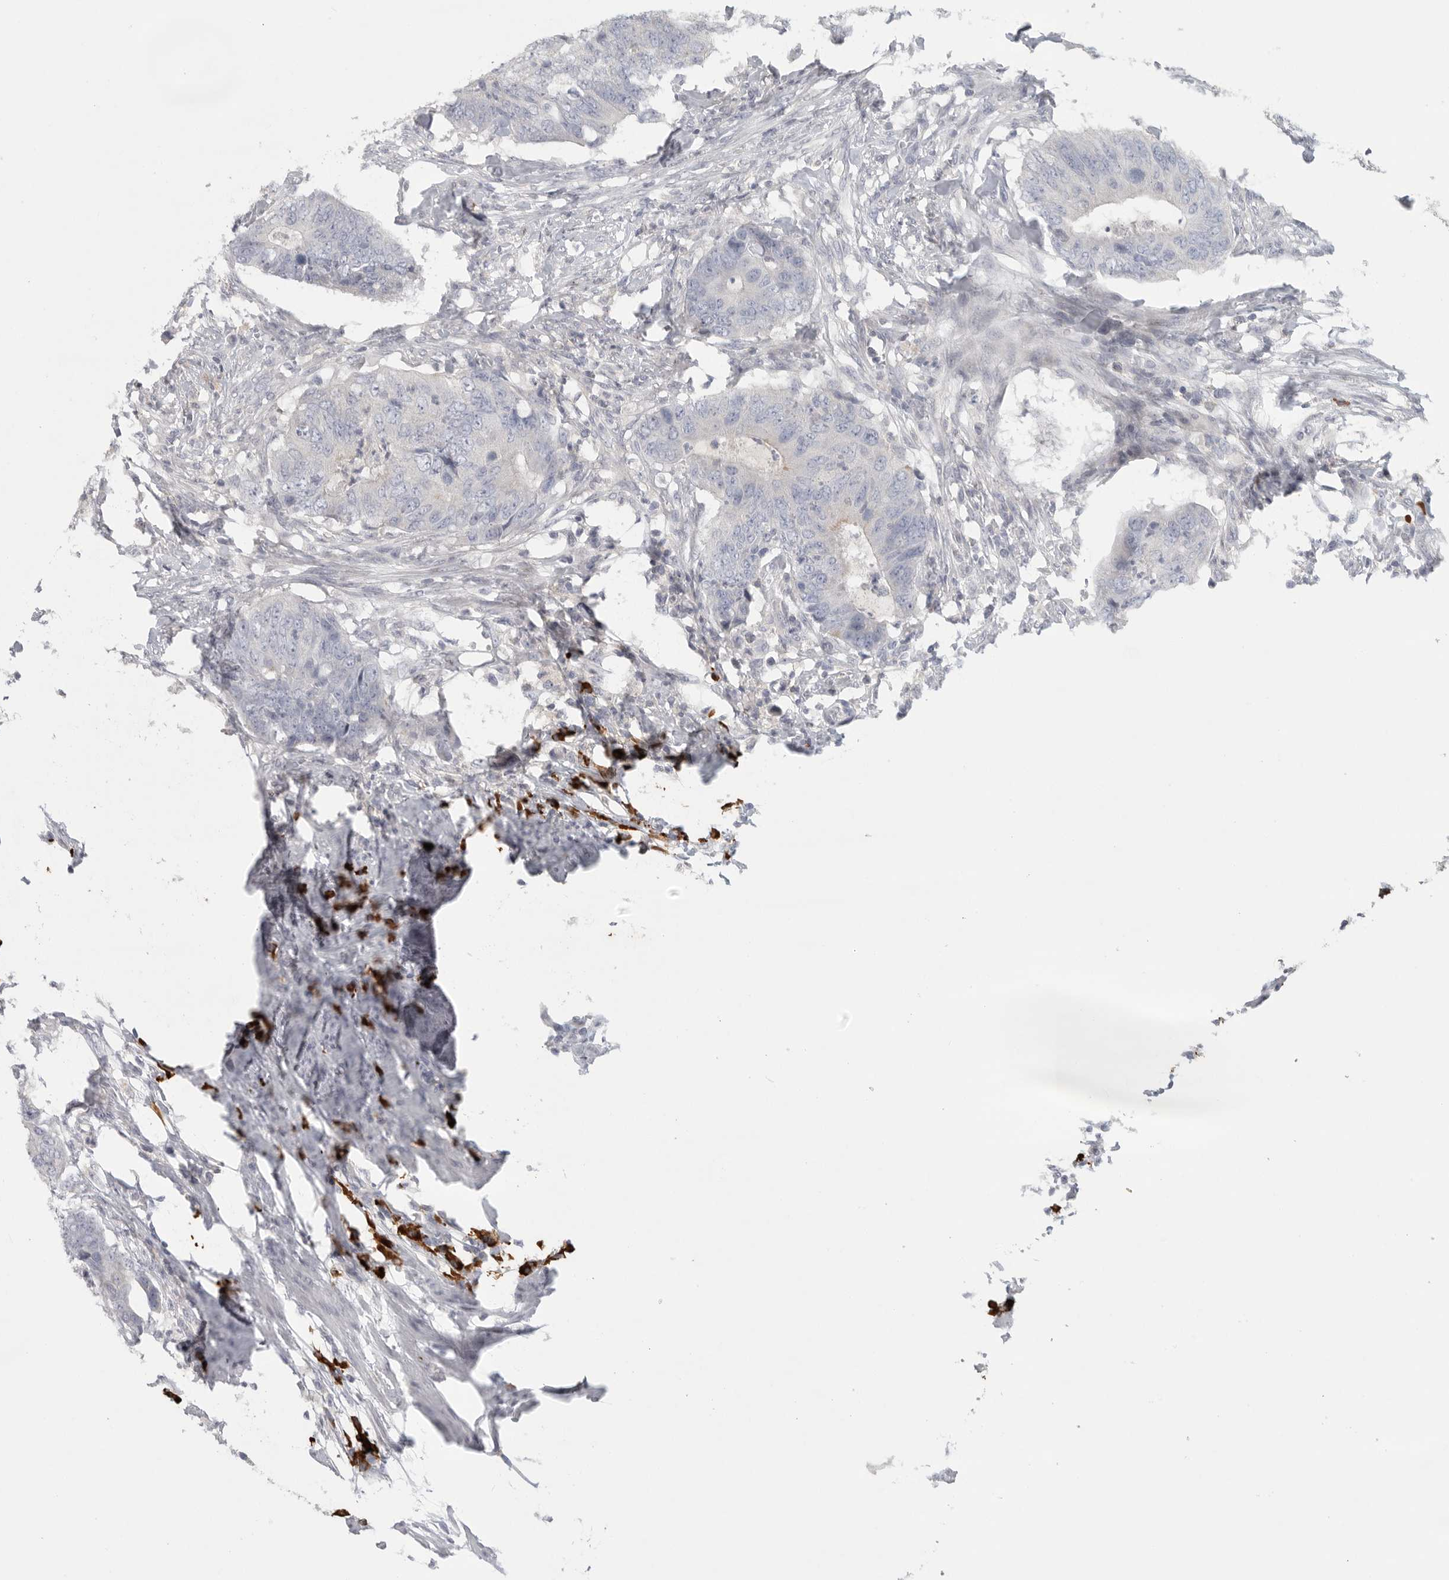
{"staining": {"intensity": "negative", "quantity": "none", "location": "none"}, "tissue": "colorectal cancer", "cell_type": "Tumor cells", "image_type": "cancer", "snomed": [{"axis": "morphology", "description": "Adenocarcinoma, NOS"}, {"axis": "topography", "description": "Colon"}], "caption": "Immunohistochemistry of human adenocarcinoma (colorectal) exhibits no staining in tumor cells.", "gene": "TMEM69", "patient": {"sex": "male", "age": 56}}